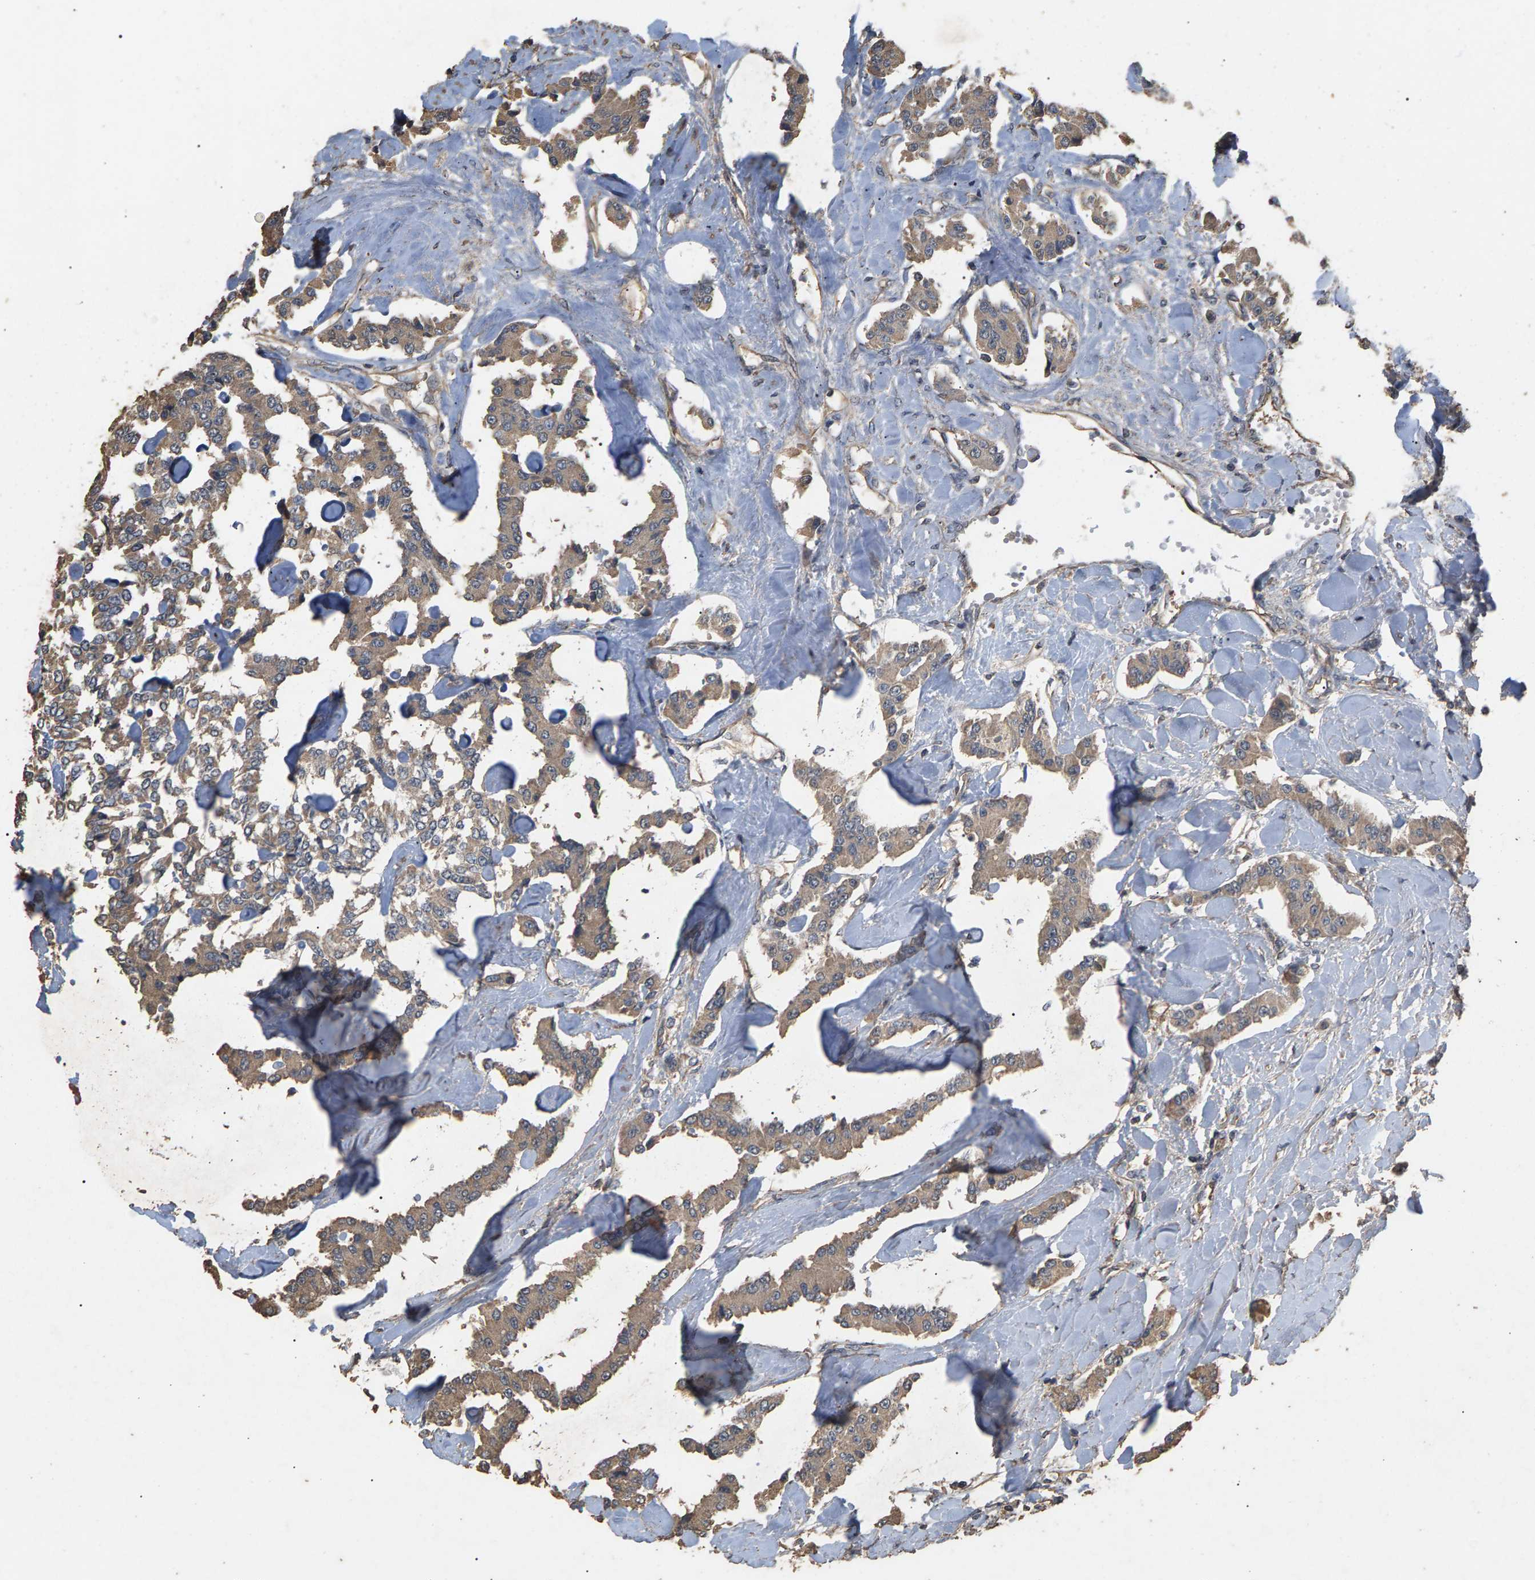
{"staining": {"intensity": "moderate", "quantity": "25%-75%", "location": "cytoplasmic/membranous"}, "tissue": "carcinoid", "cell_type": "Tumor cells", "image_type": "cancer", "snomed": [{"axis": "morphology", "description": "Carcinoid, malignant, NOS"}, {"axis": "topography", "description": "Pancreas"}], "caption": "Immunohistochemical staining of human carcinoid displays medium levels of moderate cytoplasmic/membranous positivity in approximately 25%-75% of tumor cells.", "gene": "HTRA3", "patient": {"sex": "male", "age": 41}}